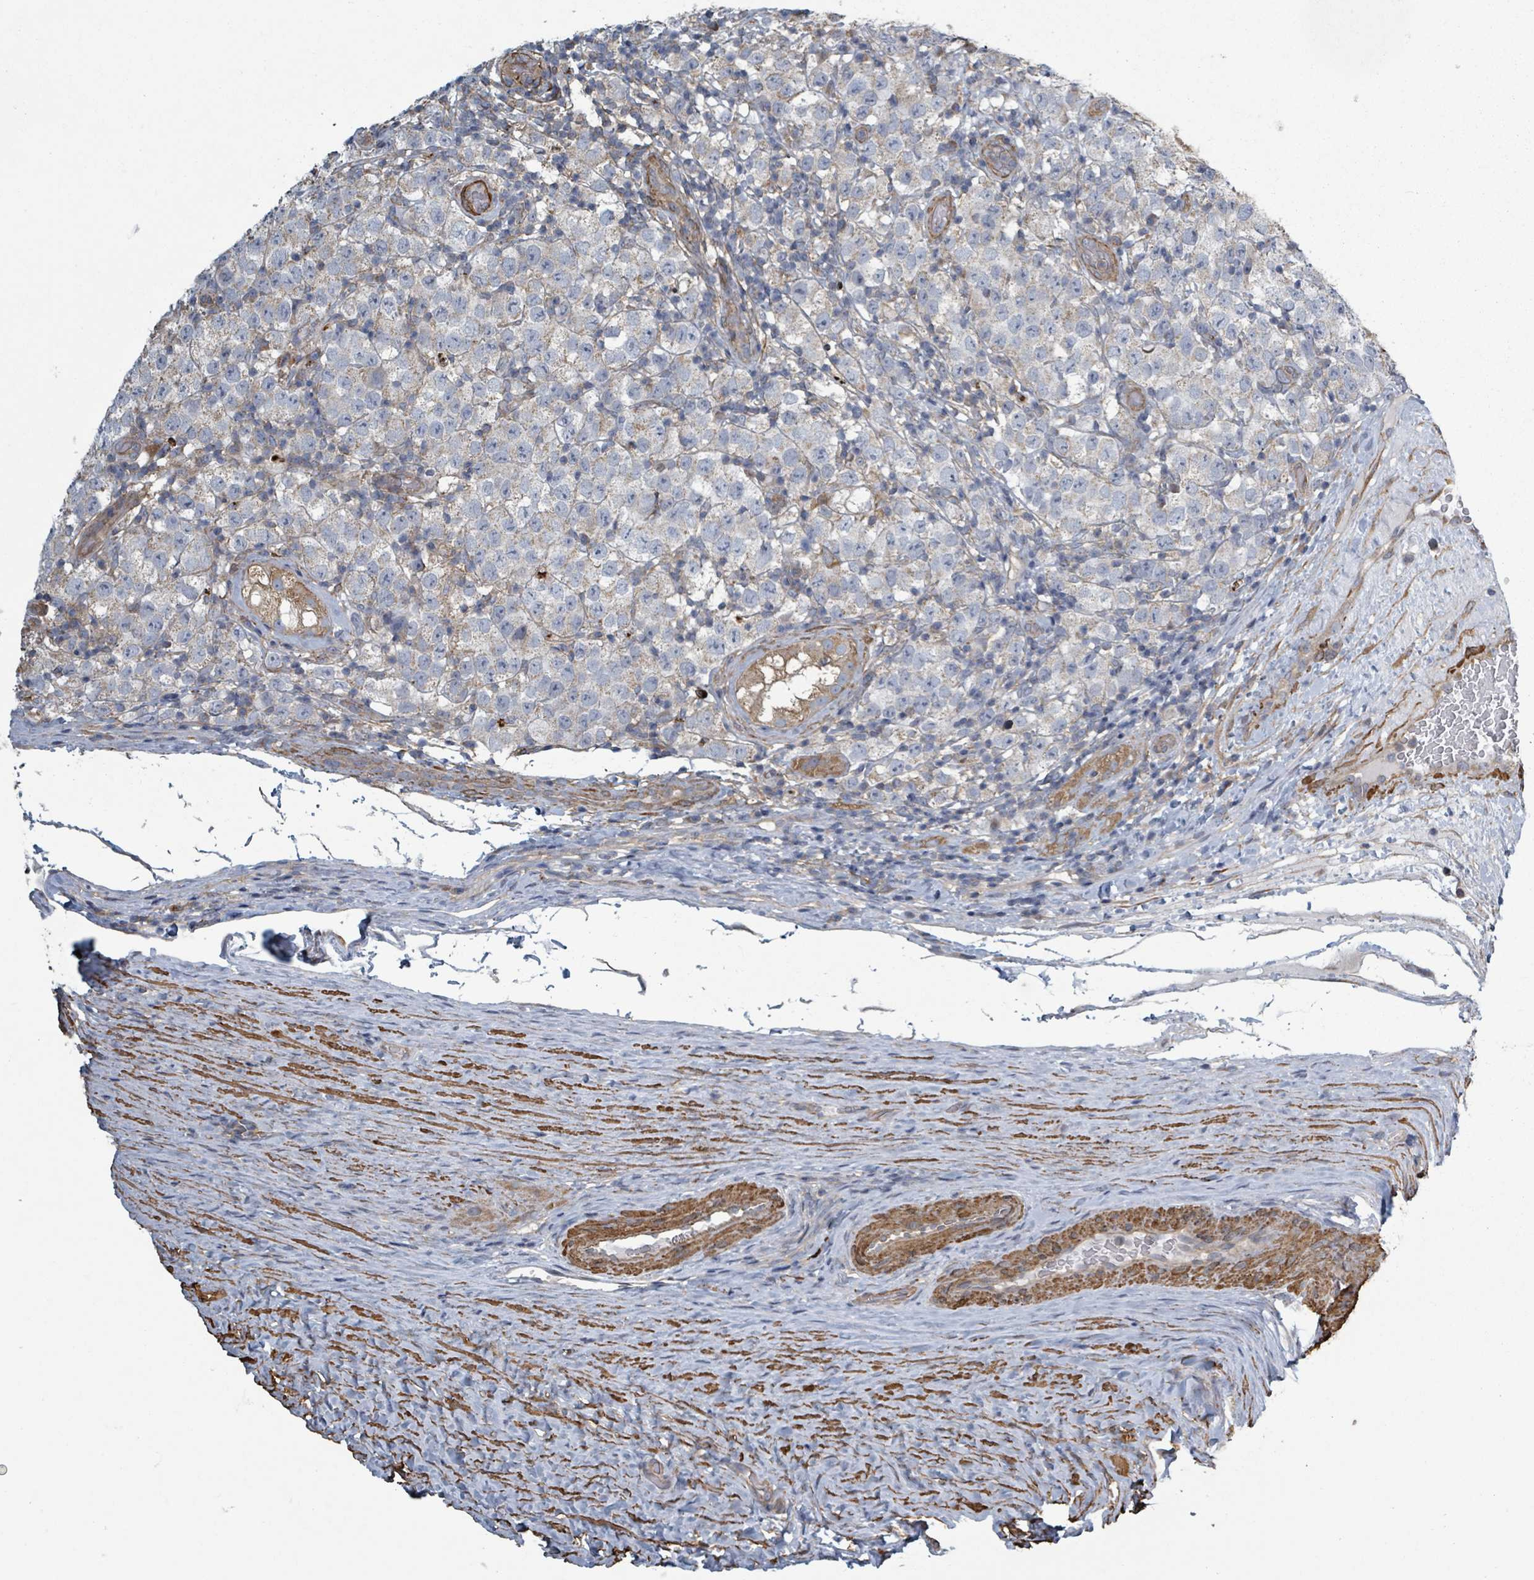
{"staining": {"intensity": "negative", "quantity": "none", "location": "none"}, "tissue": "testis cancer", "cell_type": "Tumor cells", "image_type": "cancer", "snomed": [{"axis": "morphology", "description": "Seminoma, NOS"}, {"axis": "morphology", "description": "Carcinoma, Embryonal, NOS"}, {"axis": "topography", "description": "Testis"}], "caption": "Immunohistochemistry photomicrograph of neoplastic tissue: testis cancer (embryonal carcinoma) stained with DAB demonstrates no significant protein expression in tumor cells. (Brightfield microscopy of DAB immunohistochemistry (IHC) at high magnification).", "gene": "ADCK1", "patient": {"sex": "male", "age": 41}}